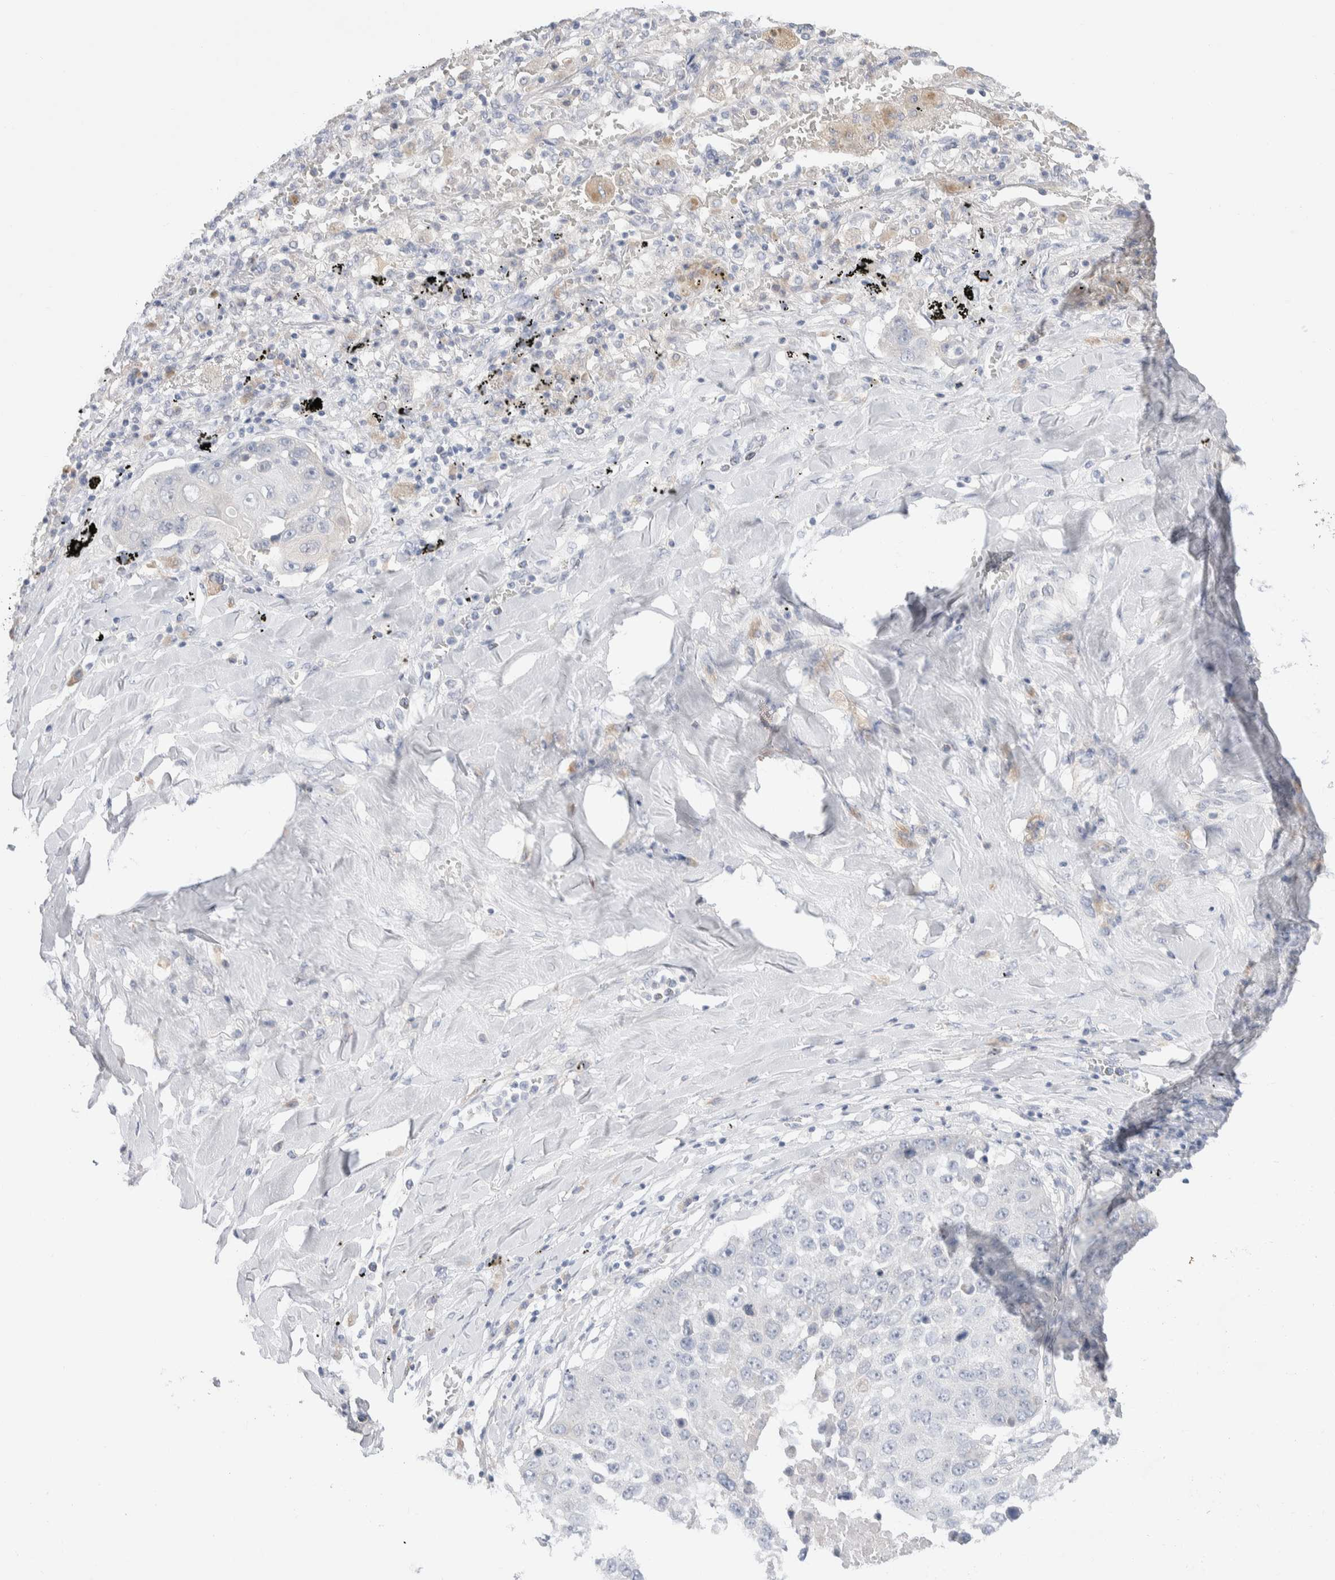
{"staining": {"intensity": "negative", "quantity": "none", "location": "none"}, "tissue": "lung cancer", "cell_type": "Tumor cells", "image_type": "cancer", "snomed": [{"axis": "morphology", "description": "Squamous cell carcinoma, NOS"}, {"axis": "topography", "description": "Lung"}], "caption": "Immunohistochemistry (IHC) micrograph of neoplastic tissue: lung cancer (squamous cell carcinoma) stained with DAB (3,3'-diaminobenzidine) exhibits no significant protein positivity in tumor cells. (DAB (3,3'-diaminobenzidine) immunohistochemistry visualized using brightfield microscopy, high magnification).", "gene": "RUSF1", "patient": {"sex": "male", "age": 61}}